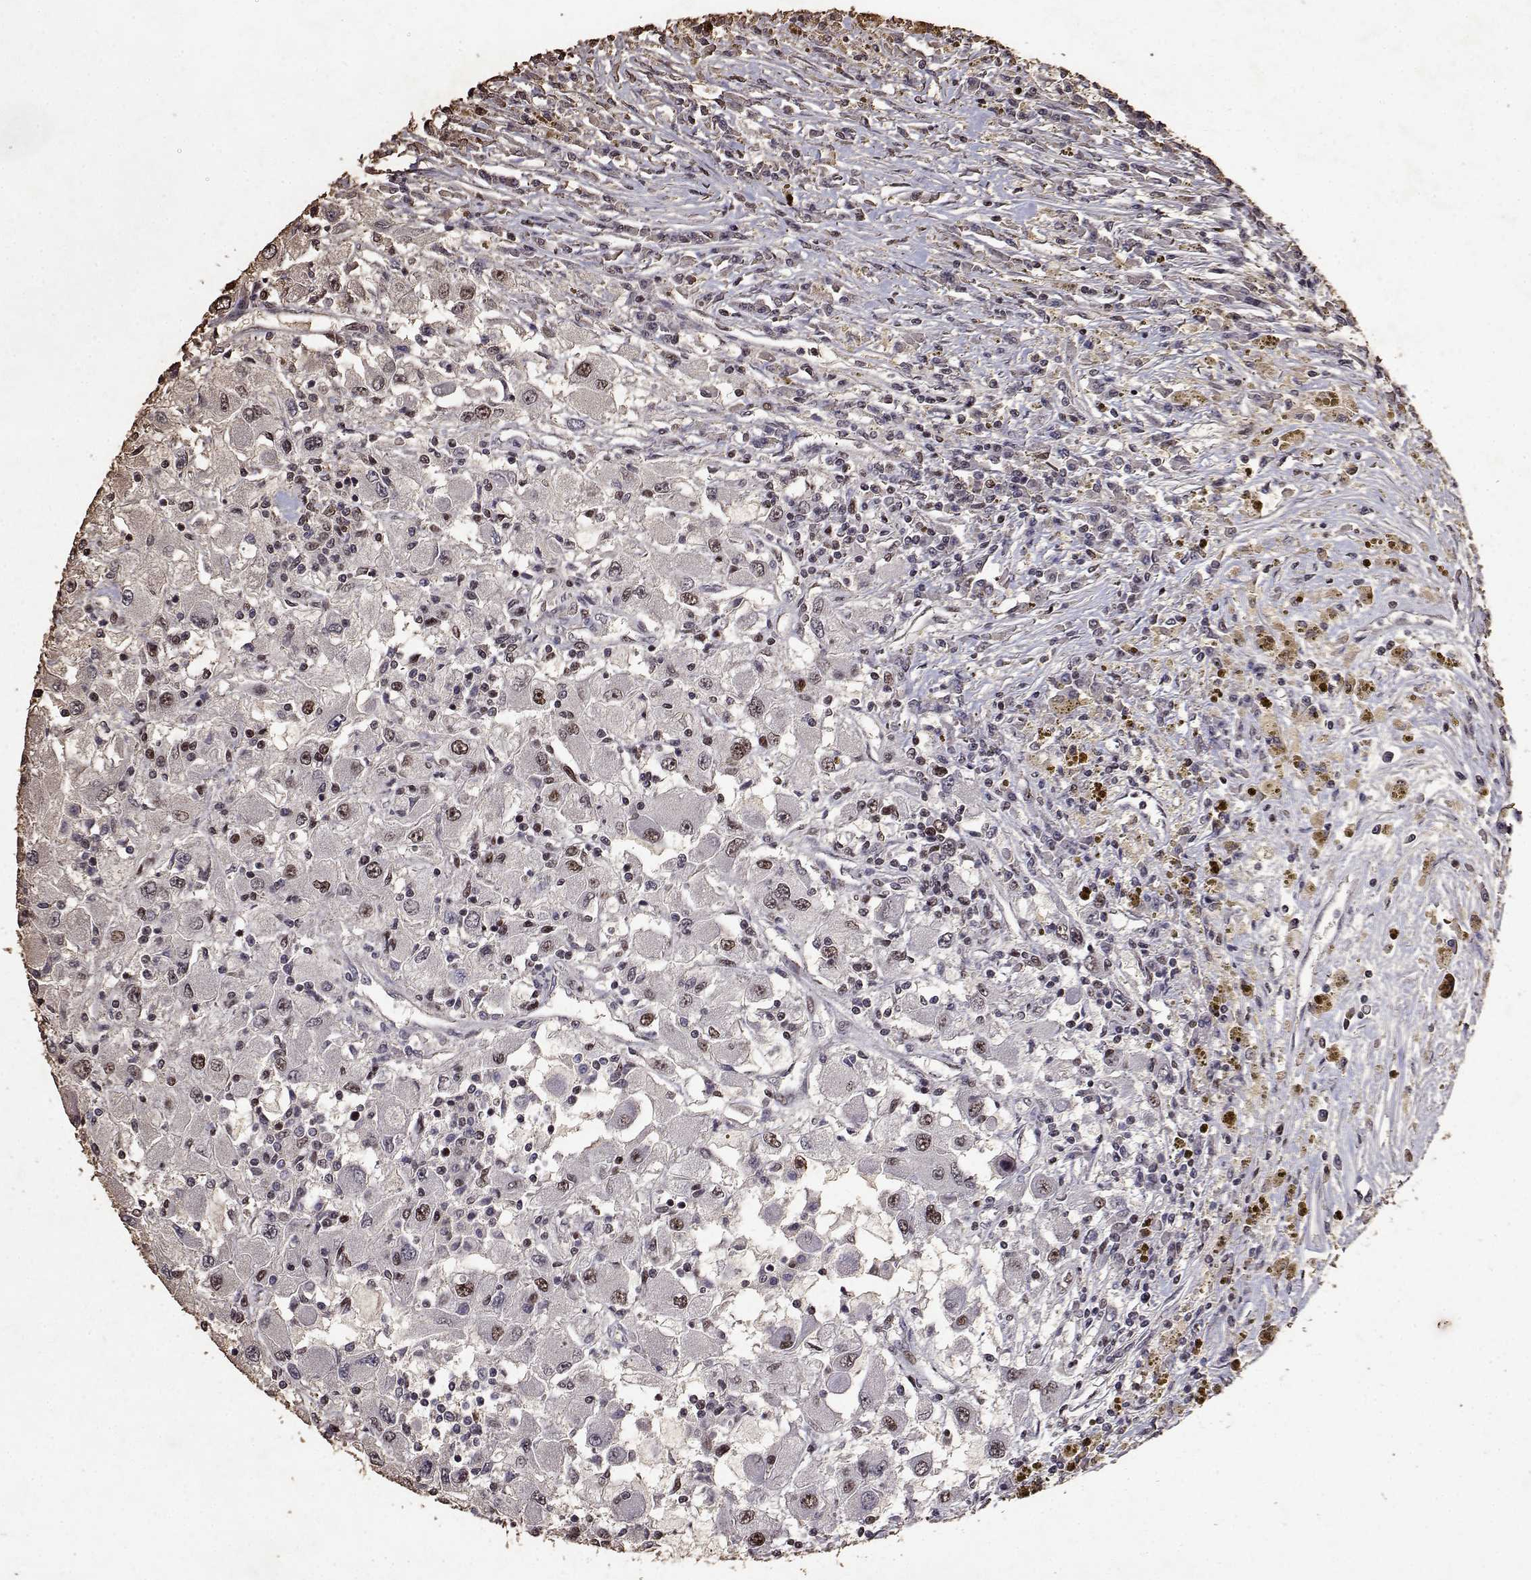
{"staining": {"intensity": "moderate", "quantity": "25%-75%", "location": "nuclear"}, "tissue": "renal cancer", "cell_type": "Tumor cells", "image_type": "cancer", "snomed": [{"axis": "morphology", "description": "Adenocarcinoma, NOS"}, {"axis": "topography", "description": "Kidney"}], "caption": "Immunohistochemistry staining of adenocarcinoma (renal), which shows medium levels of moderate nuclear staining in about 25%-75% of tumor cells indicating moderate nuclear protein staining. The staining was performed using DAB (brown) for protein detection and nuclei were counterstained in hematoxylin (blue).", "gene": "TOE1", "patient": {"sex": "female", "age": 67}}